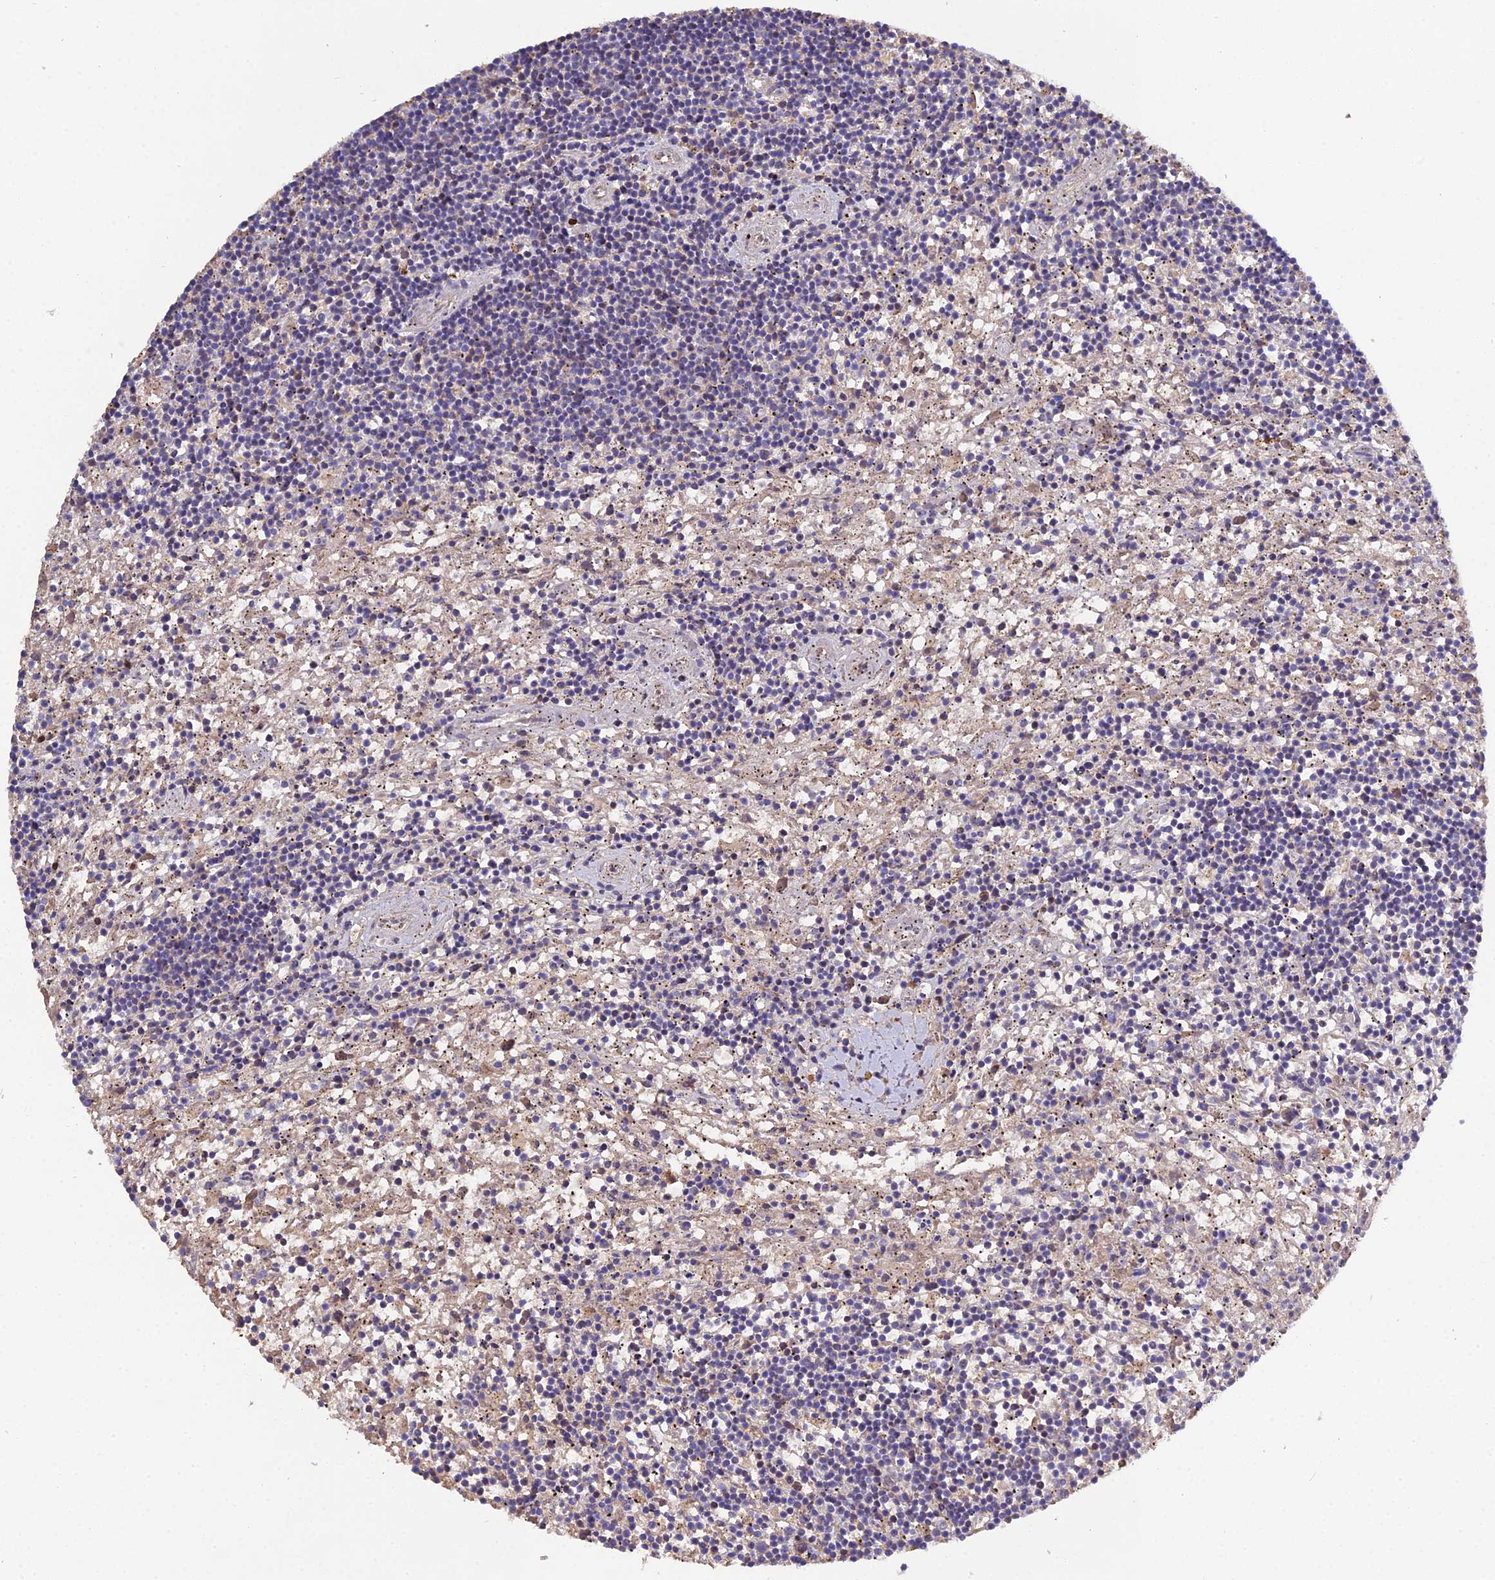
{"staining": {"intensity": "negative", "quantity": "none", "location": "none"}, "tissue": "lymphoma", "cell_type": "Tumor cells", "image_type": "cancer", "snomed": [{"axis": "morphology", "description": "Malignant lymphoma, non-Hodgkin's type, Low grade"}, {"axis": "topography", "description": "Spleen"}], "caption": "The image shows no significant positivity in tumor cells of malignant lymphoma, non-Hodgkin's type (low-grade).", "gene": "ARL2", "patient": {"sex": "male", "age": 76}}